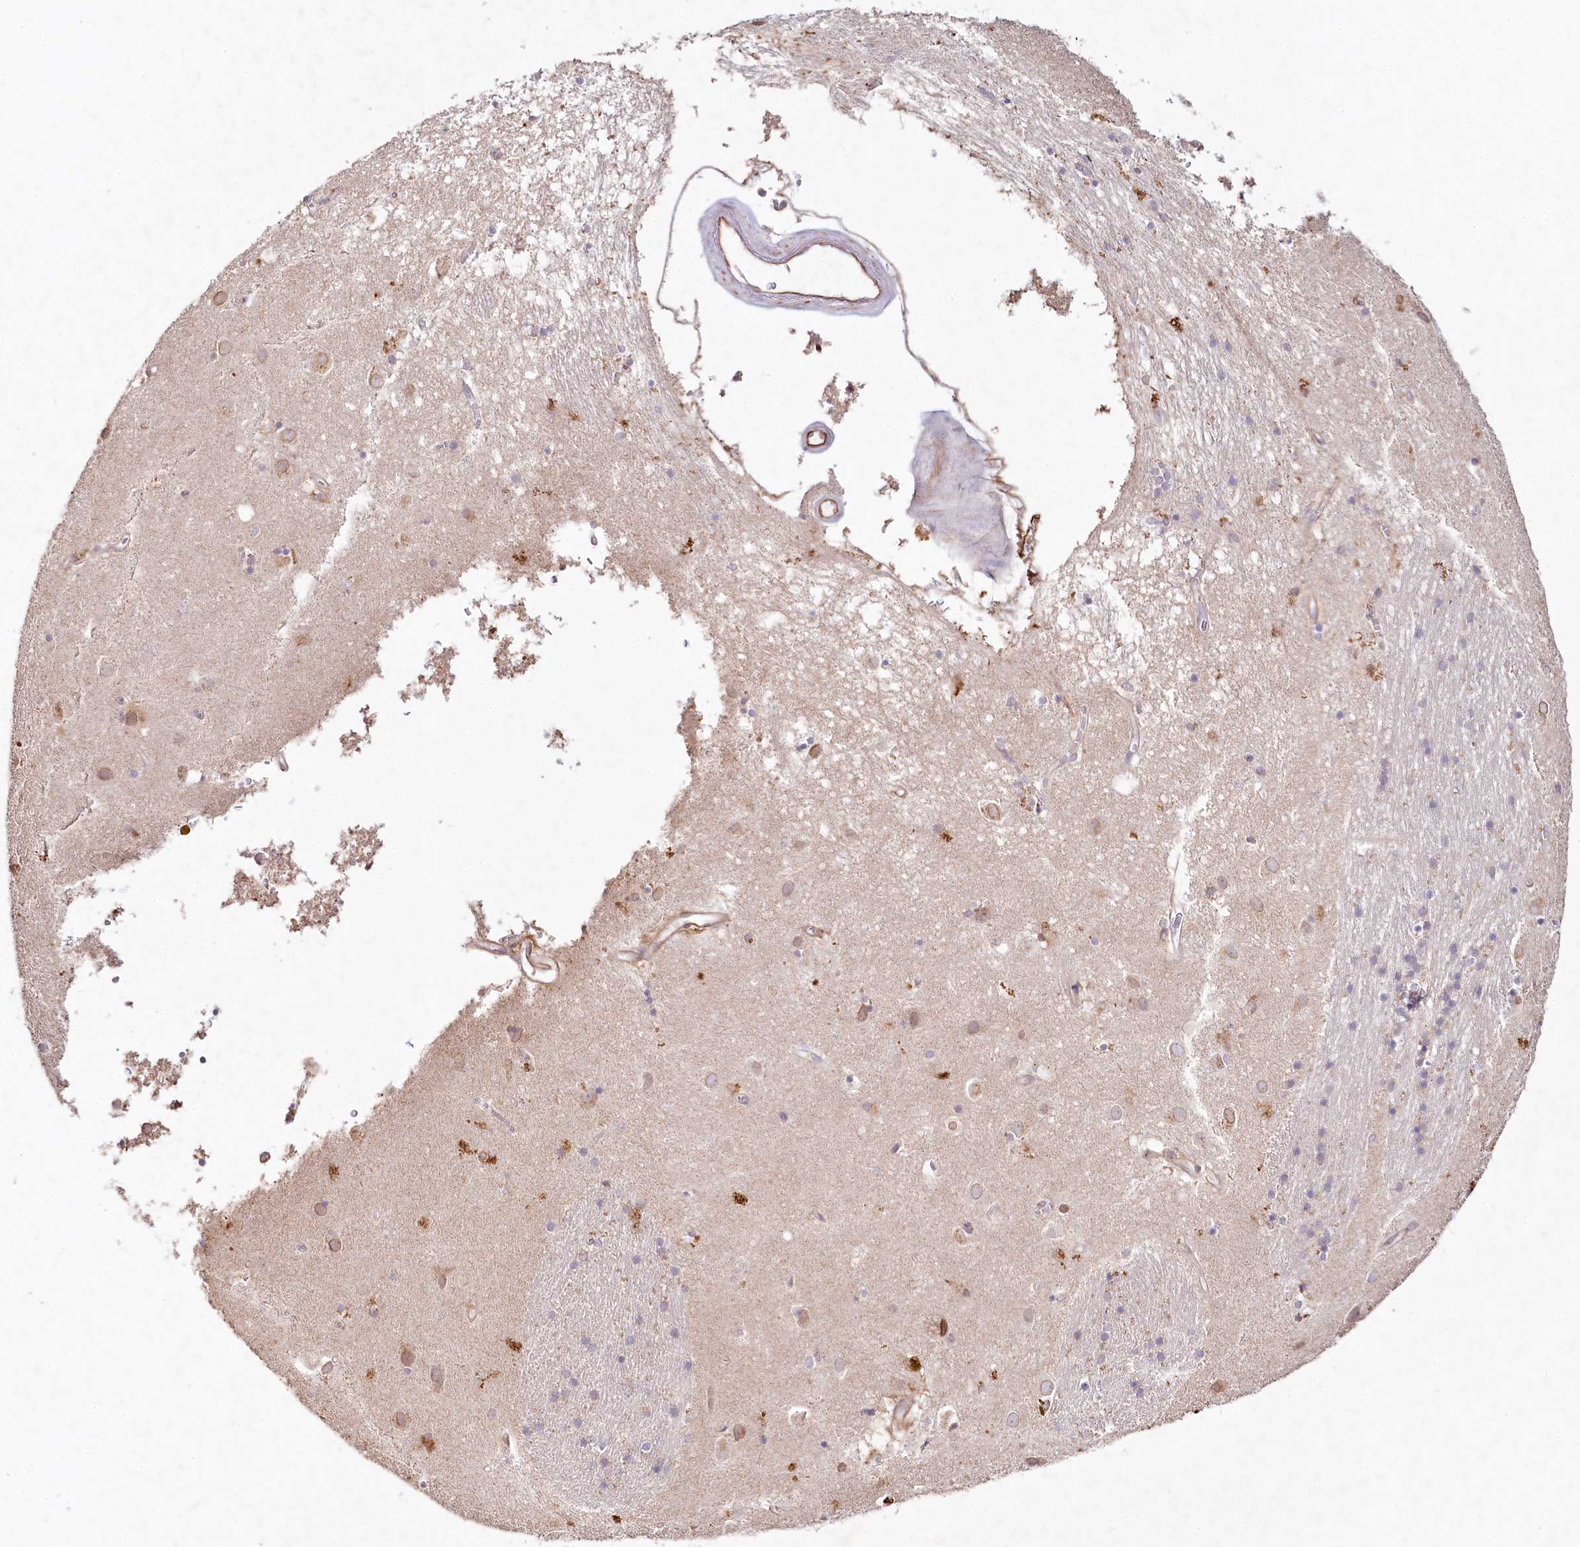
{"staining": {"intensity": "moderate", "quantity": "<25%", "location": "nuclear"}, "tissue": "caudate", "cell_type": "Glial cells", "image_type": "normal", "snomed": [{"axis": "morphology", "description": "Normal tissue, NOS"}, {"axis": "topography", "description": "Lateral ventricle wall"}], "caption": "This histopathology image reveals normal caudate stained with IHC to label a protein in brown. The nuclear of glial cells show moderate positivity for the protein. Nuclei are counter-stained blue.", "gene": "ALDH3B1", "patient": {"sex": "male", "age": 70}}